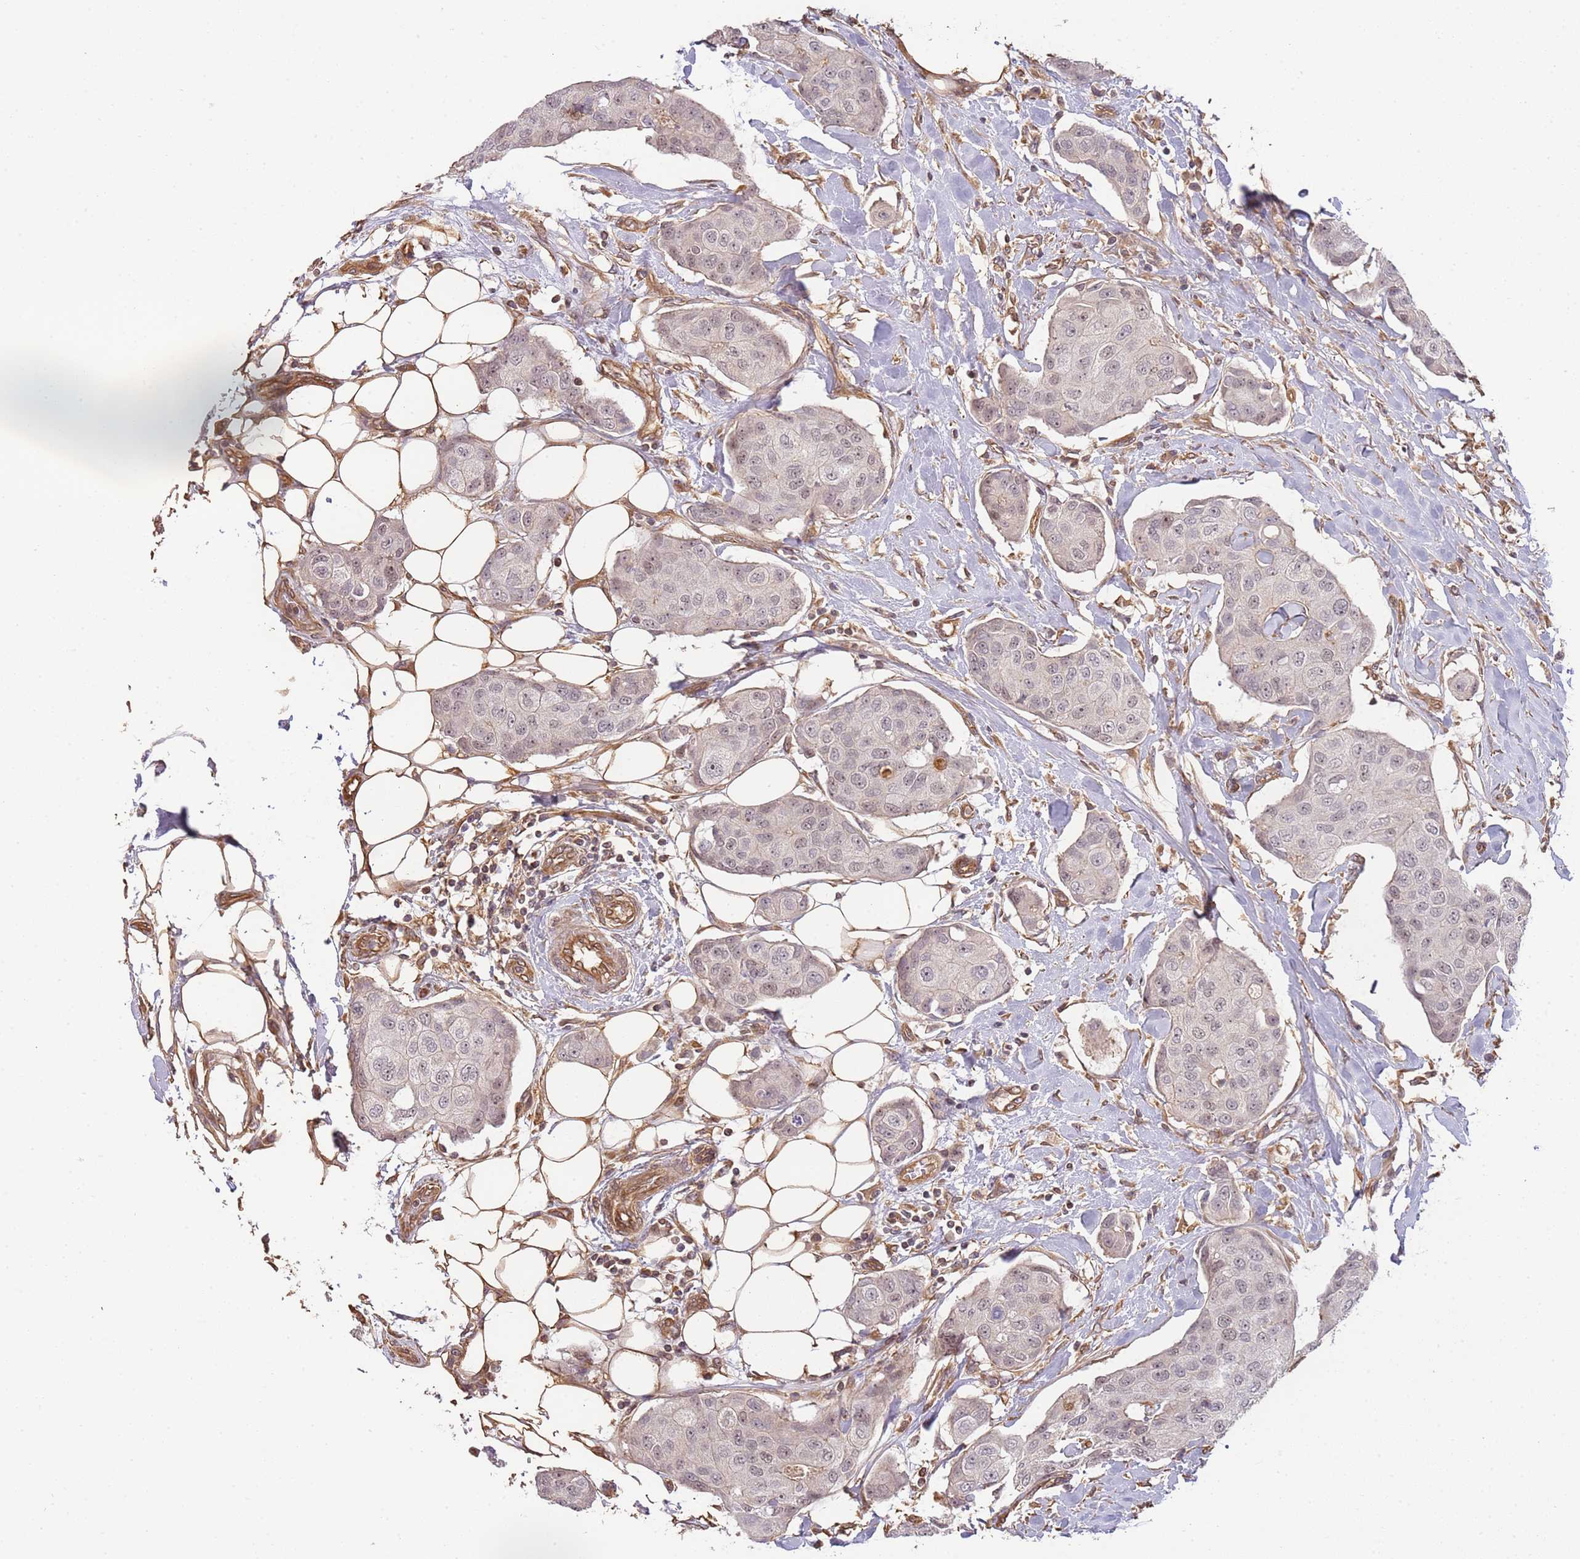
{"staining": {"intensity": "weak", "quantity": "<25%", "location": "nuclear"}, "tissue": "breast cancer", "cell_type": "Tumor cells", "image_type": "cancer", "snomed": [{"axis": "morphology", "description": "Duct carcinoma"}, {"axis": "topography", "description": "Breast"}, {"axis": "topography", "description": "Lymph node"}], "caption": "High magnification brightfield microscopy of breast cancer (invasive ductal carcinoma) stained with DAB (brown) and counterstained with hematoxylin (blue): tumor cells show no significant positivity. (DAB (3,3'-diaminobenzidine) immunohistochemistry (IHC) with hematoxylin counter stain).", "gene": "SURF2", "patient": {"sex": "female", "age": 80}}